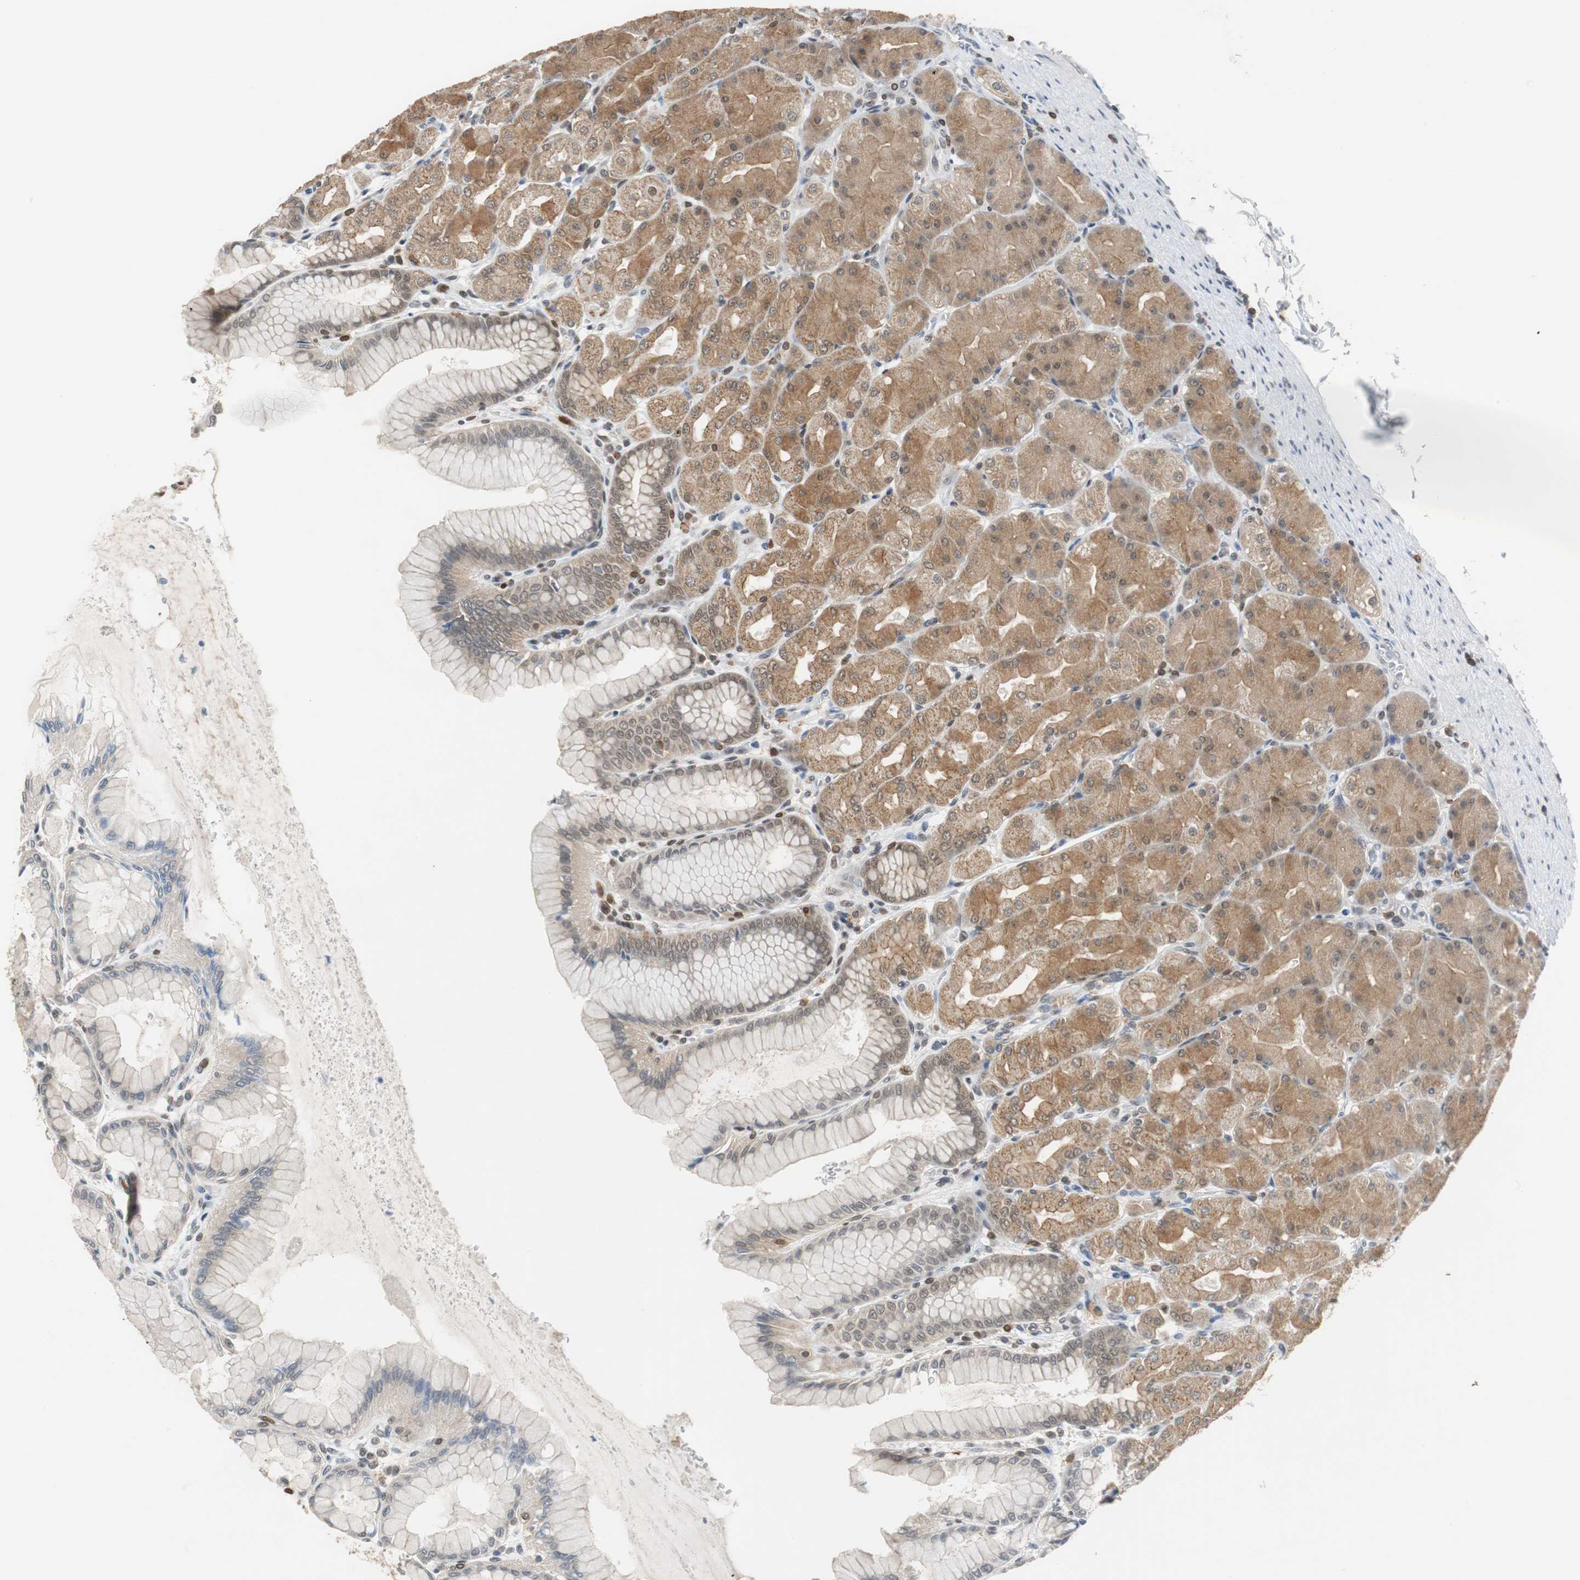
{"staining": {"intensity": "moderate", "quantity": ">75%", "location": "cytoplasmic/membranous,nuclear"}, "tissue": "stomach", "cell_type": "Glandular cells", "image_type": "normal", "snomed": [{"axis": "morphology", "description": "Normal tissue, NOS"}, {"axis": "topography", "description": "Stomach, upper"}], "caption": "Stomach stained for a protein (brown) displays moderate cytoplasmic/membranous,nuclear positive staining in about >75% of glandular cells.", "gene": "SIRT1", "patient": {"sex": "female", "age": 56}}